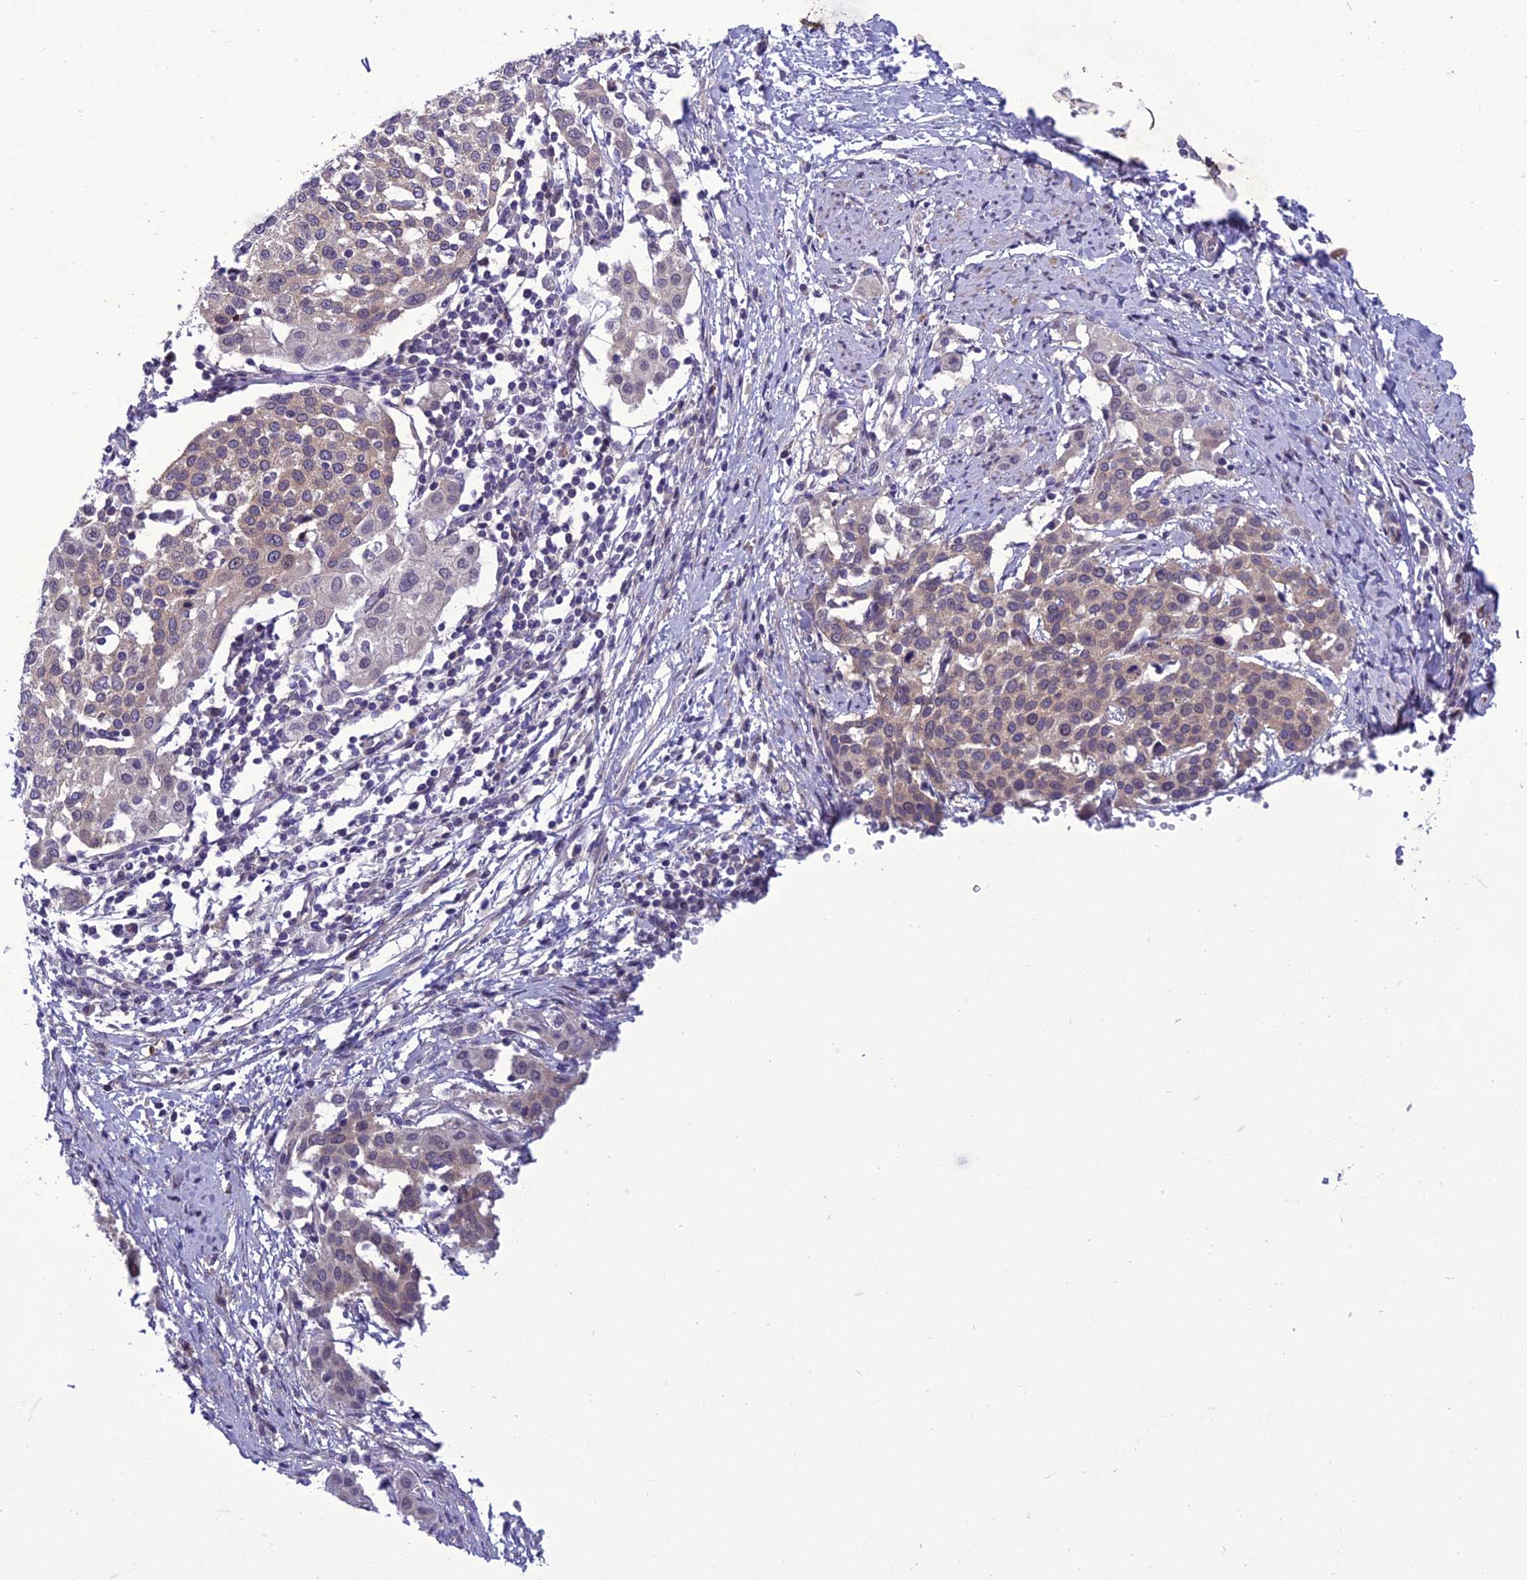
{"staining": {"intensity": "weak", "quantity": ">75%", "location": "cytoplasmic/membranous"}, "tissue": "cervical cancer", "cell_type": "Tumor cells", "image_type": "cancer", "snomed": [{"axis": "morphology", "description": "Squamous cell carcinoma, NOS"}, {"axis": "topography", "description": "Cervix"}], "caption": "About >75% of tumor cells in cervical squamous cell carcinoma demonstrate weak cytoplasmic/membranous protein expression as visualized by brown immunohistochemical staining.", "gene": "GAB4", "patient": {"sex": "female", "age": 44}}